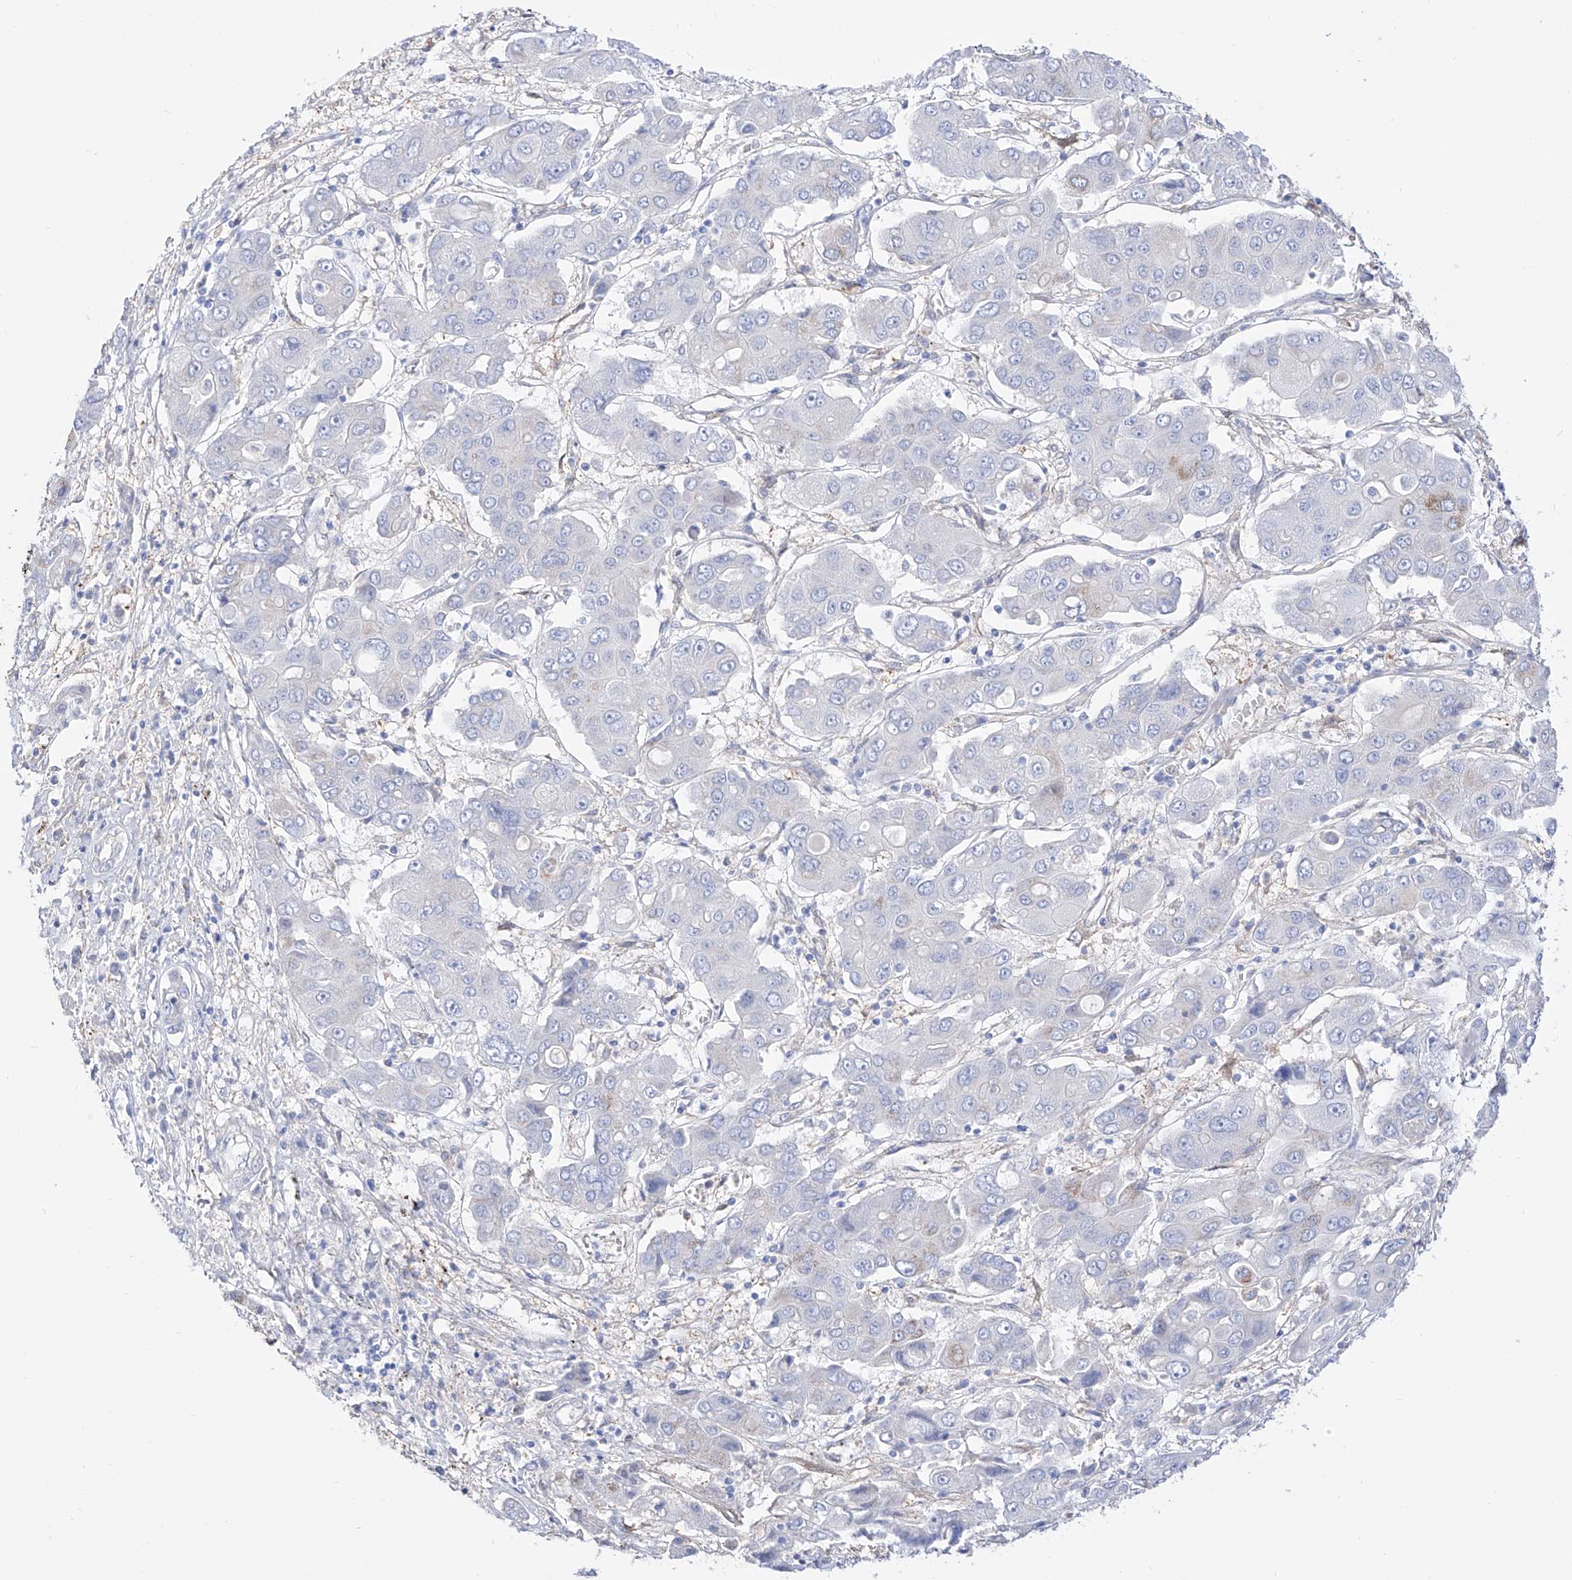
{"staining": {"intensity": "negative", "quantity": "none", "location": "none"}, "tissue": "liver cancer", "cell_type": "Tumor cells", "image_type": "cancer", "snomed": [{"axis": "morphology", "description": "Cholangiocarcinoma"}, {"axis": "topography", "description": "Liver"}], "caption": "DAB (3,3'-diaminobenzidine) immunohistochemical staining of human cholangiocarcinoma (liver) demonstrates no significant expression in tumor cells. (Brightfield microscopy of DAB (3,3'-diaminobenzidine) IHC at high magnification).", "gene": "ZNF653", "patient": {"sex": "male", "age": 67}}